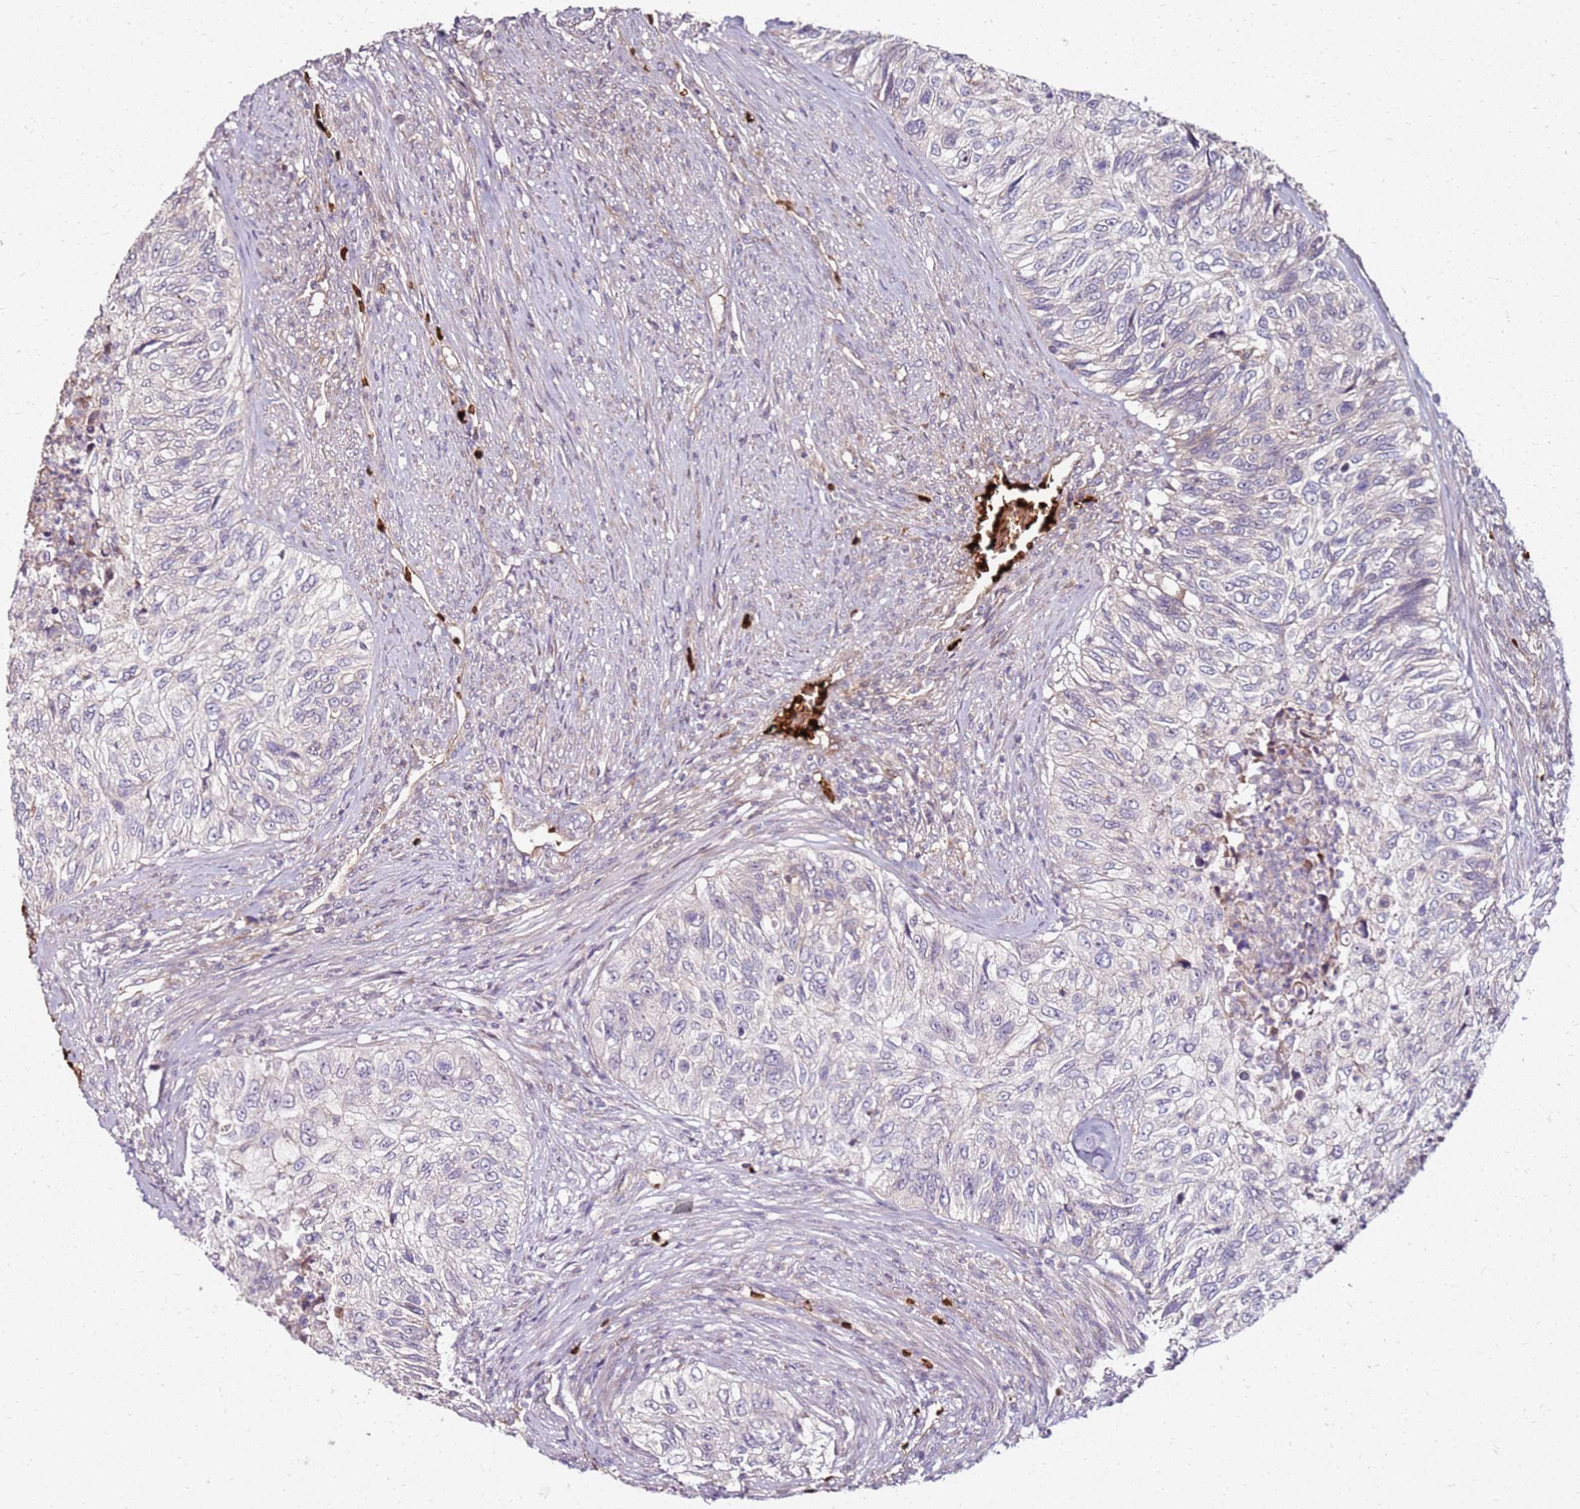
{"staining": {"intensity": "negative", "quantity": "none", "location": "none"}, "tissue": "urothelial cancer", "cell_type": "Tumor cells", "image_type": "cancer", "snomed": [{"axis": "morphology", "description": "Urothelial carcinoma, High grade"}, {"axis": "topography", "description": "Urinary bladder"}], "caption": "Tumor cells show no significant protein positivity in high-grade urothelial carcinoma.", "gene": "RNF11", "patient": {"sex": "female", "age": 60}}